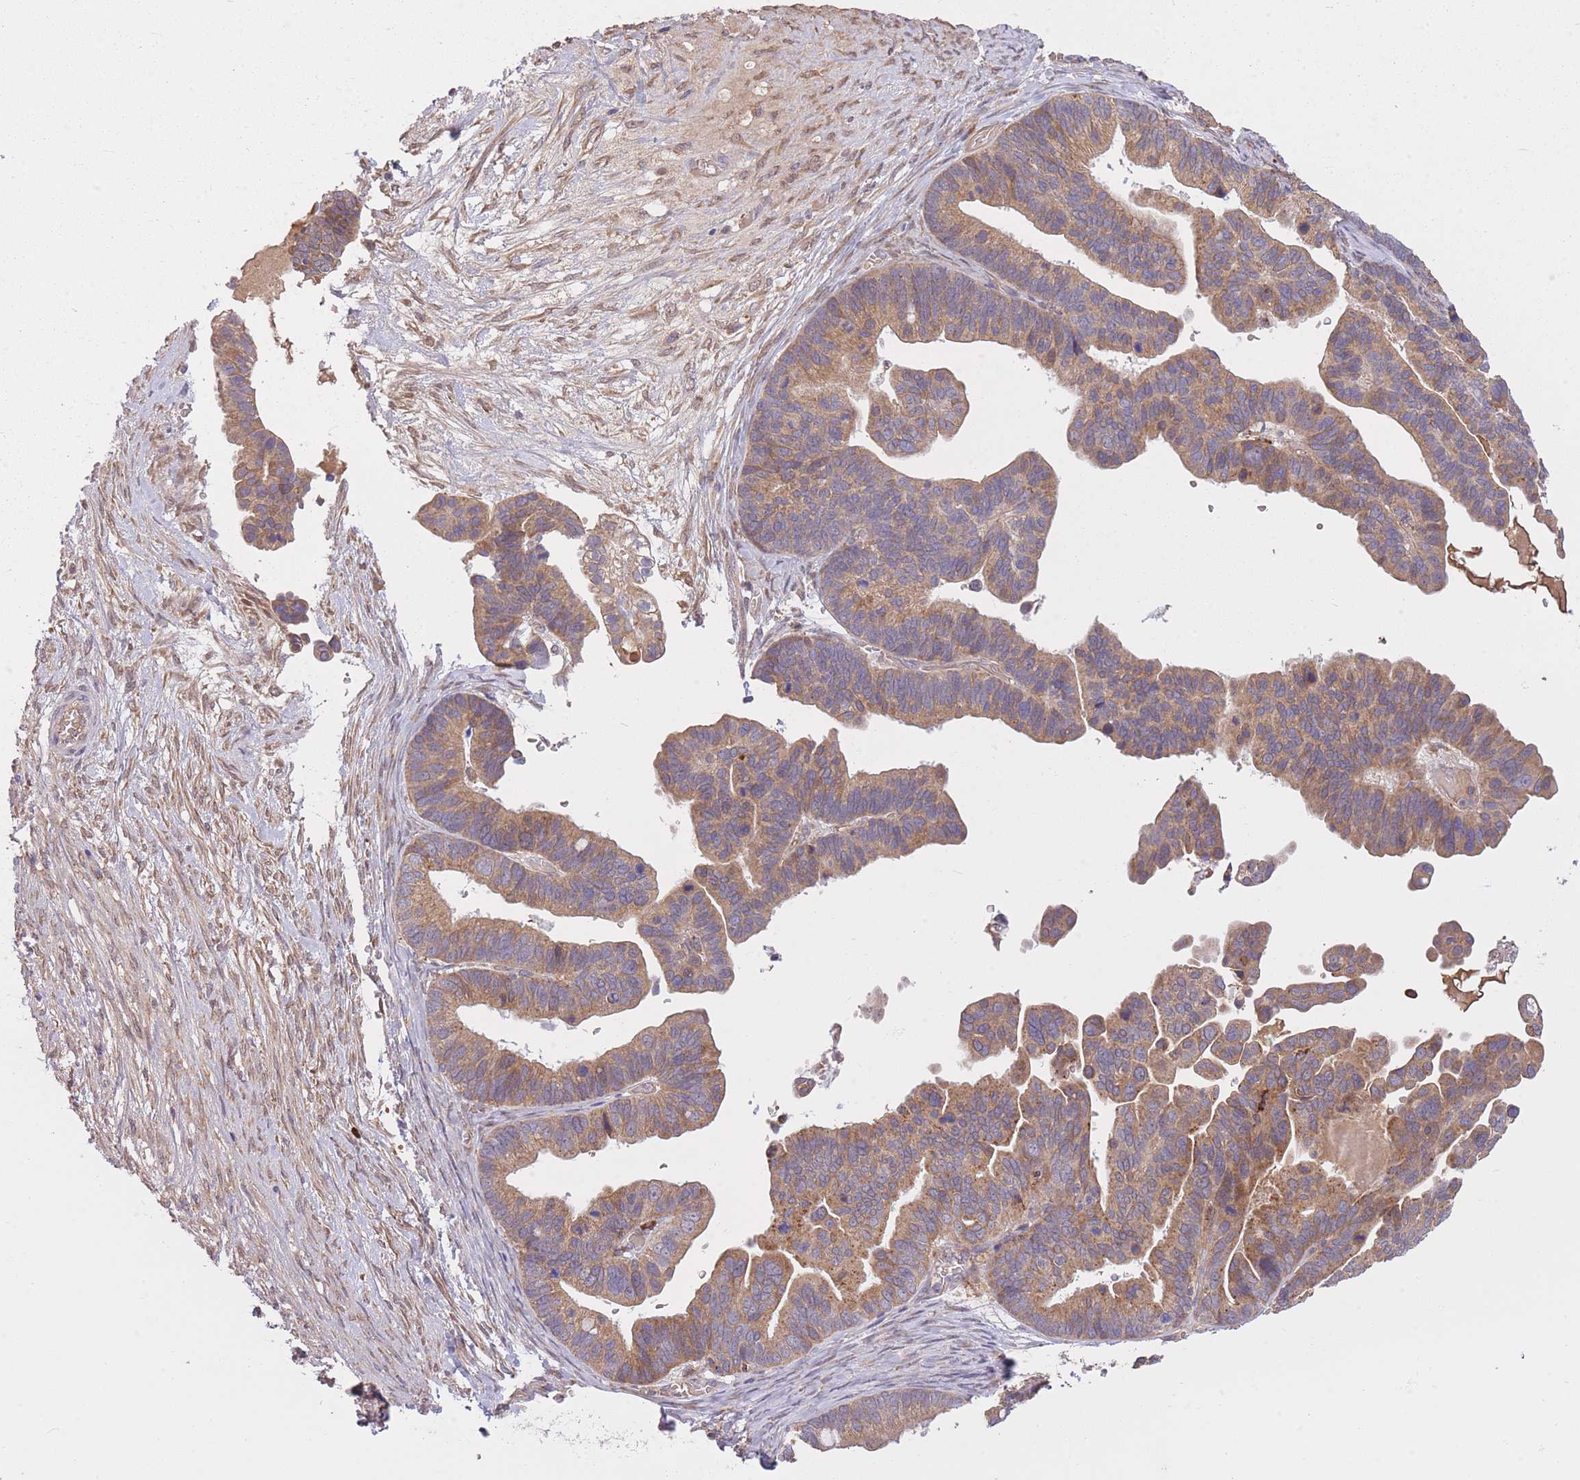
{"staining": {"intensity": "moderate", "quantity": "25%-75%", "location": "cytoplasmic/membranous"}, "tissue": "ovarian cancer", "cell_type": "Tumor cells", "image_type": "cancer", "snomed": [{"axis": "morphology", "description": "Cystadenocarcinoma, serous, NOS"}, {"axis": "topography", "description": "Ovary"}], "caption": "Moderate cytoplasmic/membranous staining for a protein is appreciated in approximately 25%-75% of tumor cells of serous cystadenocarcinoma (ovarian) using immunohistochemistry.", "gene": "POLR3F", "patient": {"sex": "female", "age": 56}}